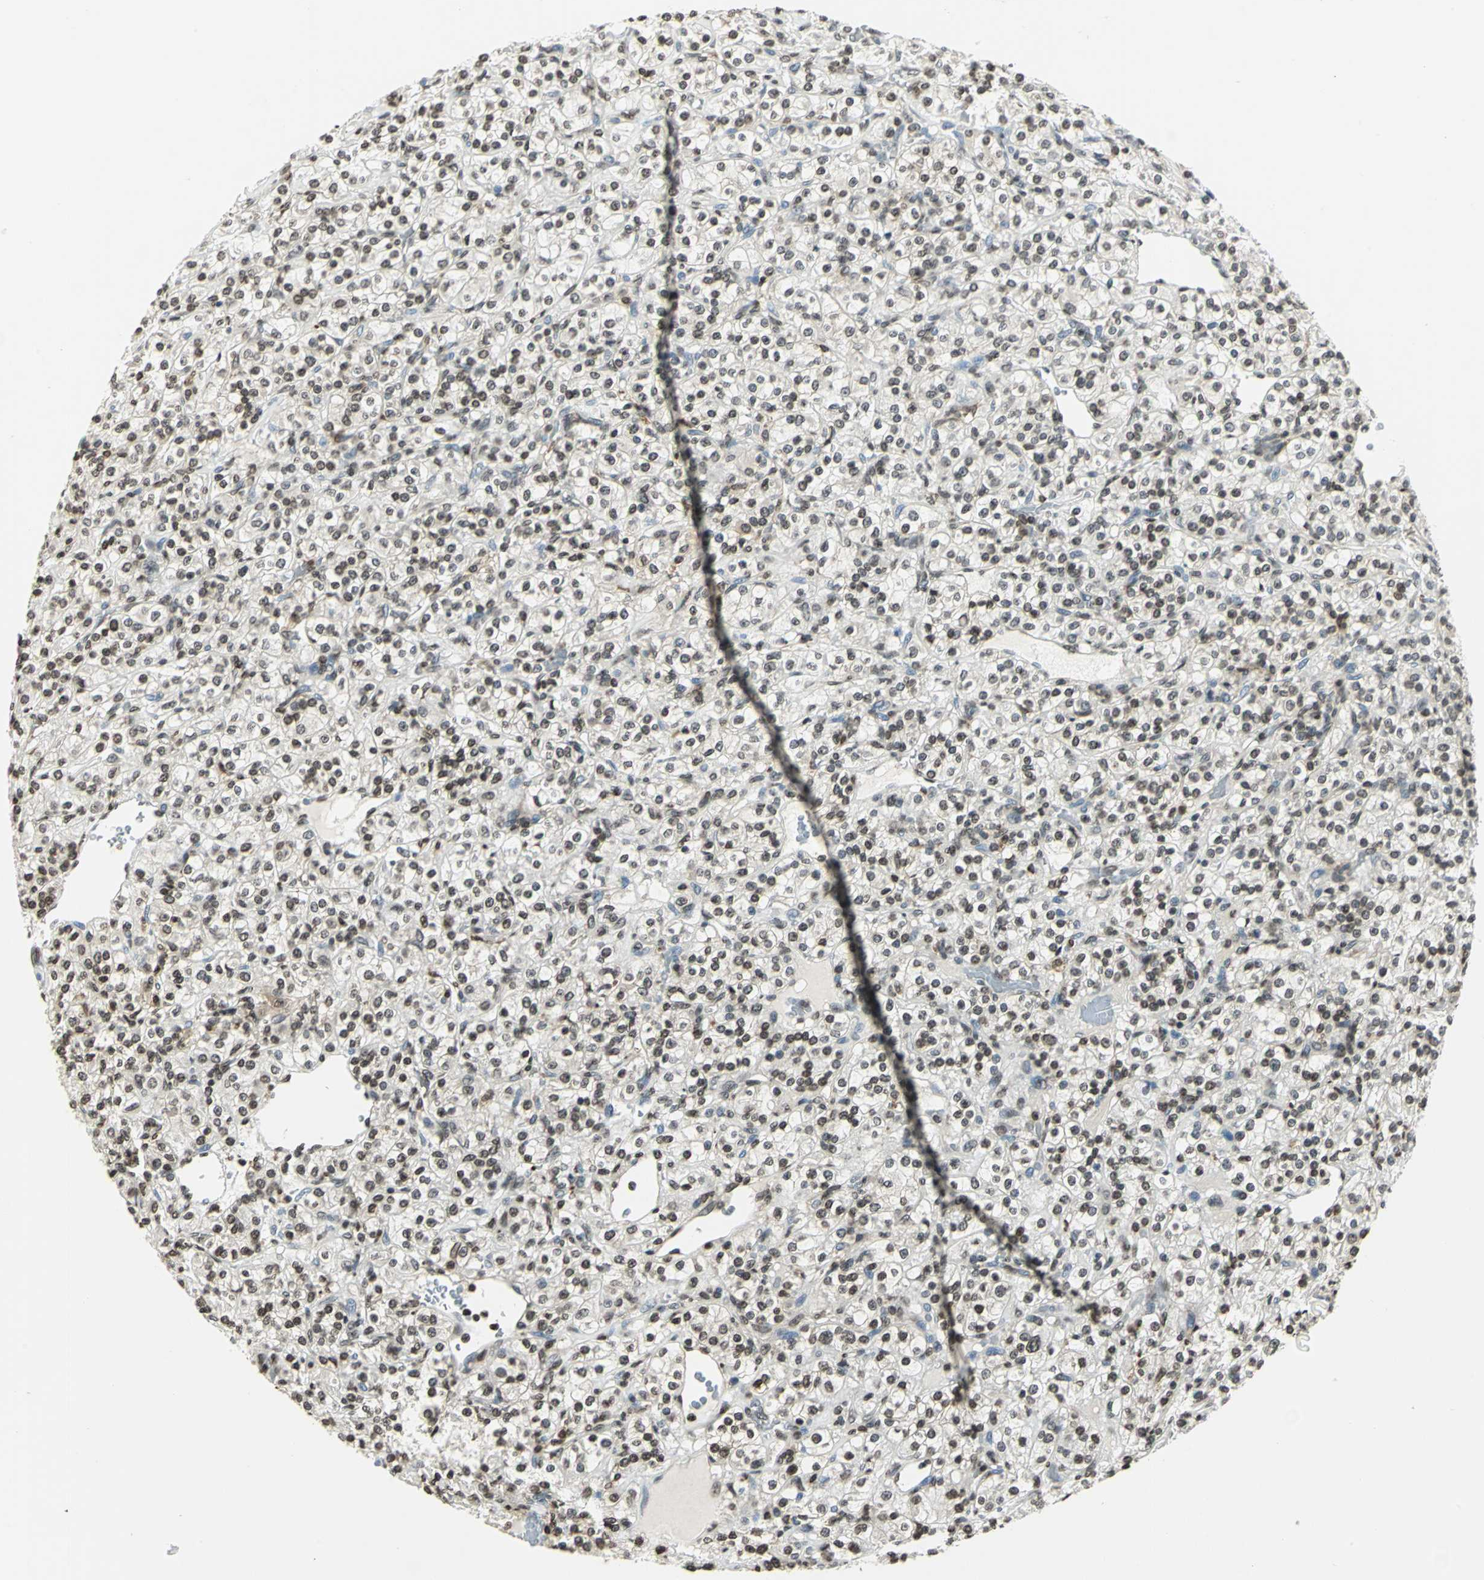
{"staining": {"intensity": "negative", "quantity": "none", "location": "none"}, "tissue": "renal cancer", "cell_type": "Tumor cells", "image_type": "cancer", "snomed": [{"axis": "morphology", "description": "Adenocarcinoma, NOS"}, {"axis": "topography", "description": "Kidney"}], "caption": "A micrograph of renal adenocarcinoma stained for a protein displays no brown staining in tumor cells. The staining is performed using DAB (3,3'-diaminobenzidine) brown chromogen with nuclei counter-stained in using hematoxylin.", "gene": "LGALS3", "patient": {"sex": "male", "age": 77}}